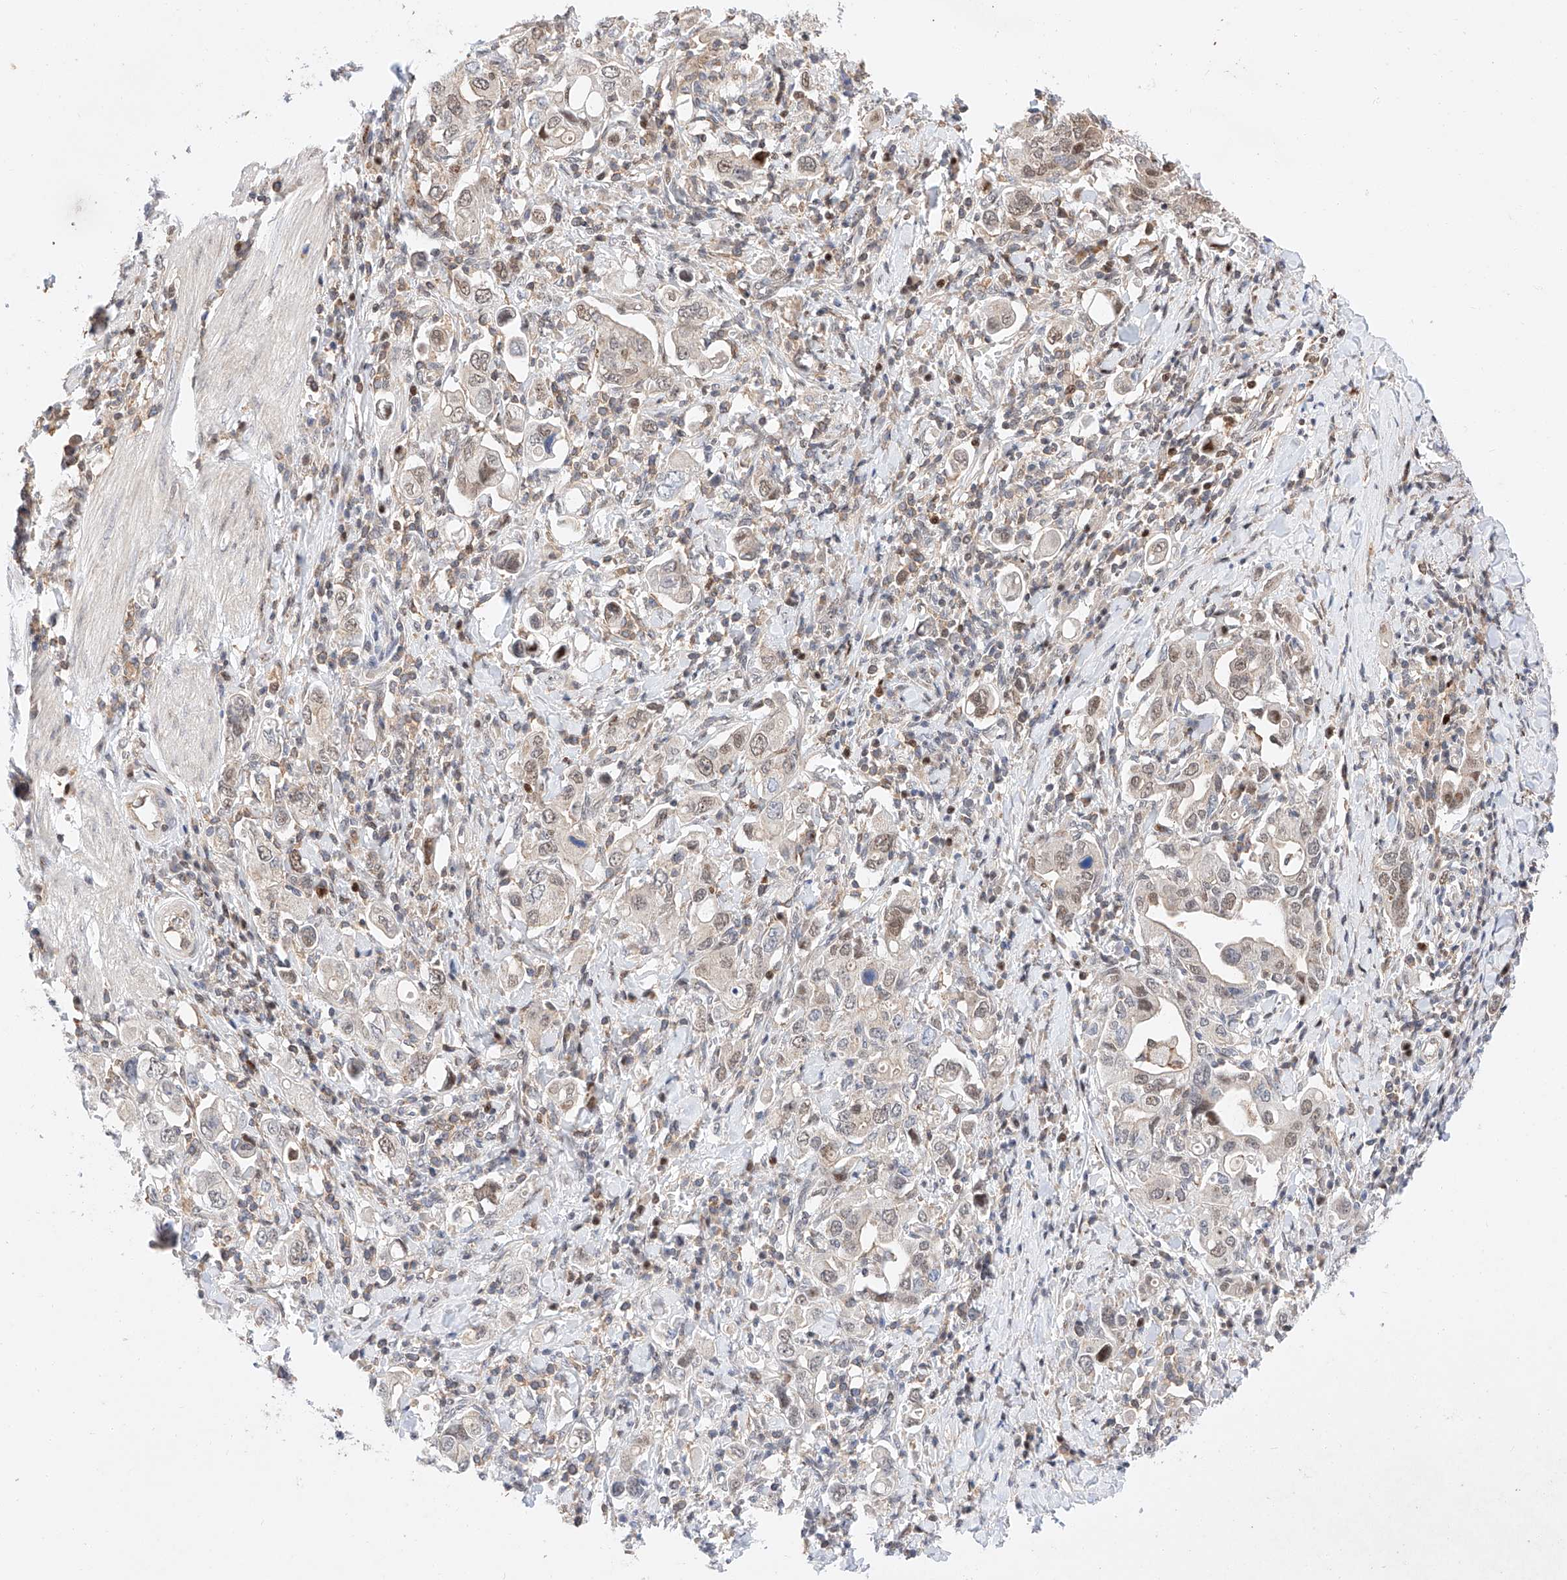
{"staining": {"intensity": "weak", "quantity": "25%-75%", "location": "nuclear"}, "tissue": "stomach cancer", "cell_type": "Tumor cells", "image_type": "cancer", "snomed": [{"axis": "morphology", "description": "Adenocarcinoma, NOS"}, {"axis": "topography", "description": "Stomach, upper"}], "caption": "Stomach cancer (adenocarcinoma) stained with a brown dye reveals weak nuclear positive positivity in about 25%-75% of tumor cells.", "gene": "HDAC9", "patient": {"sex": "male", "age": 62}}